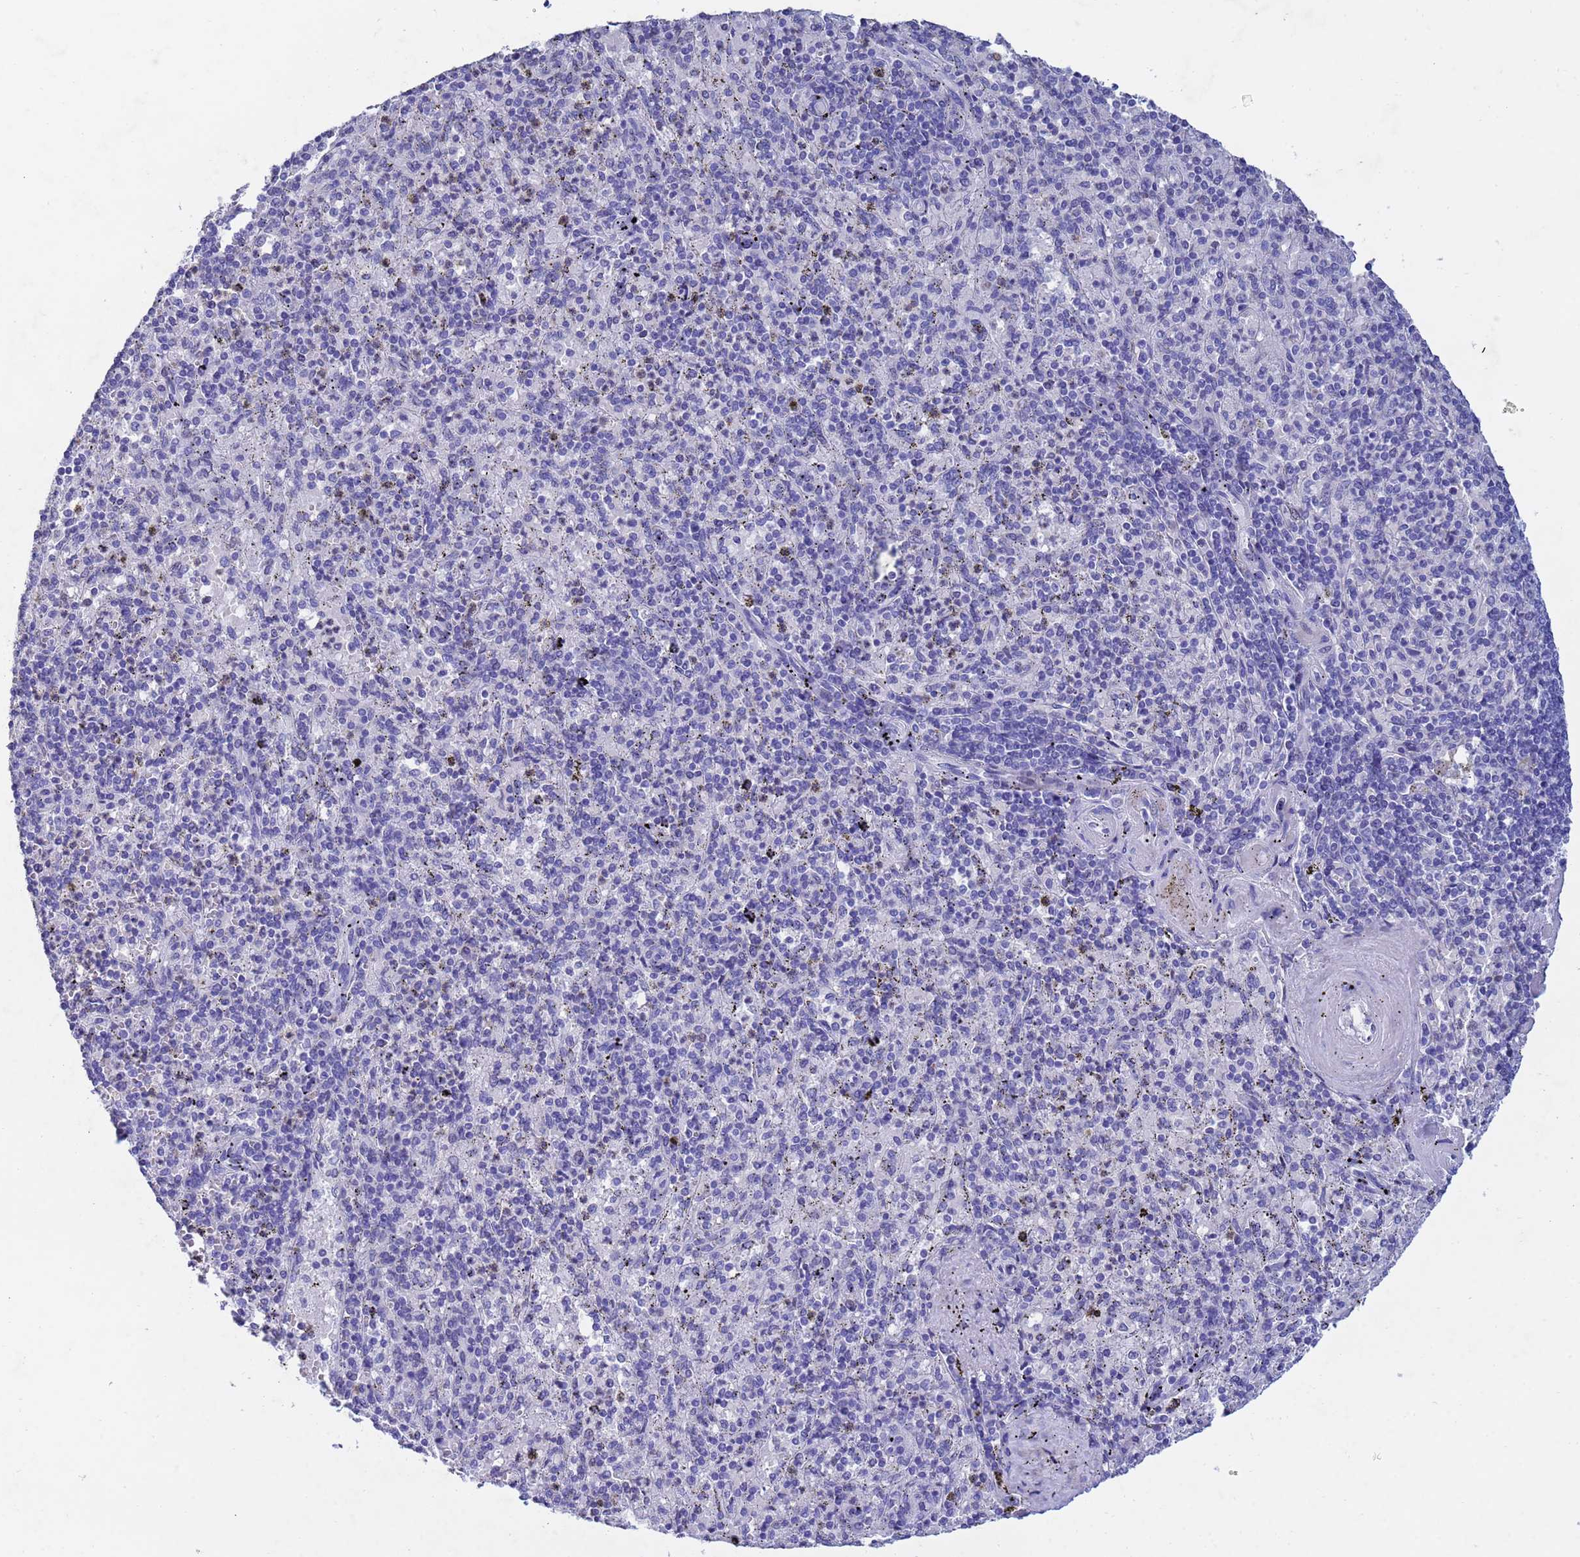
{"staining": {"intensity": "negative", "quantity": "none", "location": "none"}, "tissue": "spleen", "cell_type": "Cells in red pulp", "image_type": "normal", "snomed": [{"axis": "morphology", "description": "Normal tissue, NOS"}, {"axis": "topography", "description": "Spleen"}], "caption": "Immunohistochemistry of unremarkable human spleen demonstrates no positivity in cells in red pulp. Nuclei are stained in blue.", "gene": "CSTB", "patient": {"sex": "male", "age": 82}}